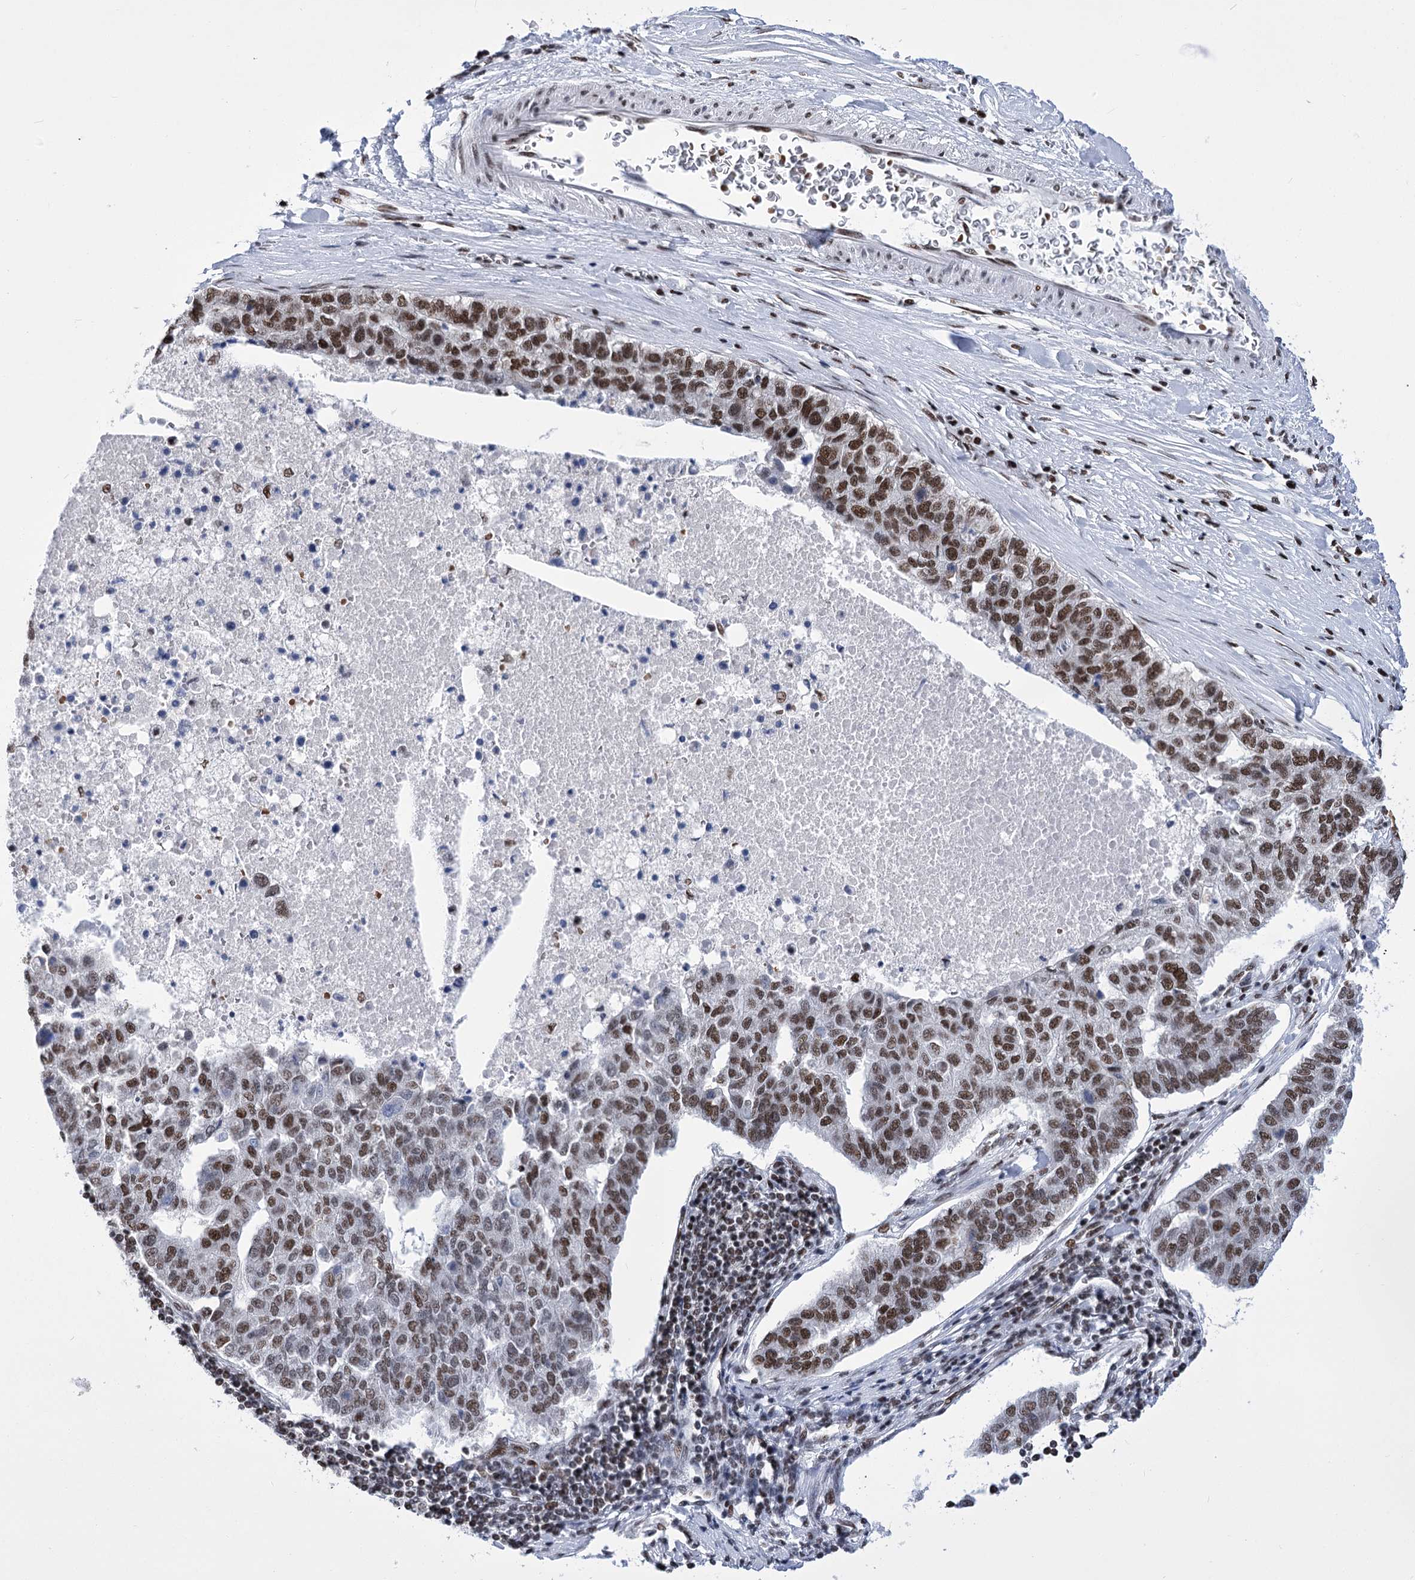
{"staining": {"intensity": "moderate", "quantity": "25%-75%", "location": "nuclear"}, "tissue": "pancreatic cancer", "cell_type": "Tumor cells", "image_type": "cancer", "snomed": [{"axis": "morphology", "description": "Adenocarcinoma, NOS"}, {"axis": "topography", "description": "Pancreas"}], "caption": "DAB (3,3'-diaminobenzidine) immunohistochemical staining of human pancreatic cancer demonstrates moderate nuclear protein expression in about 25%-75% of tumor cells.", "gene": "POU4F3", "patient": {"sex": "female", "age": 61}}